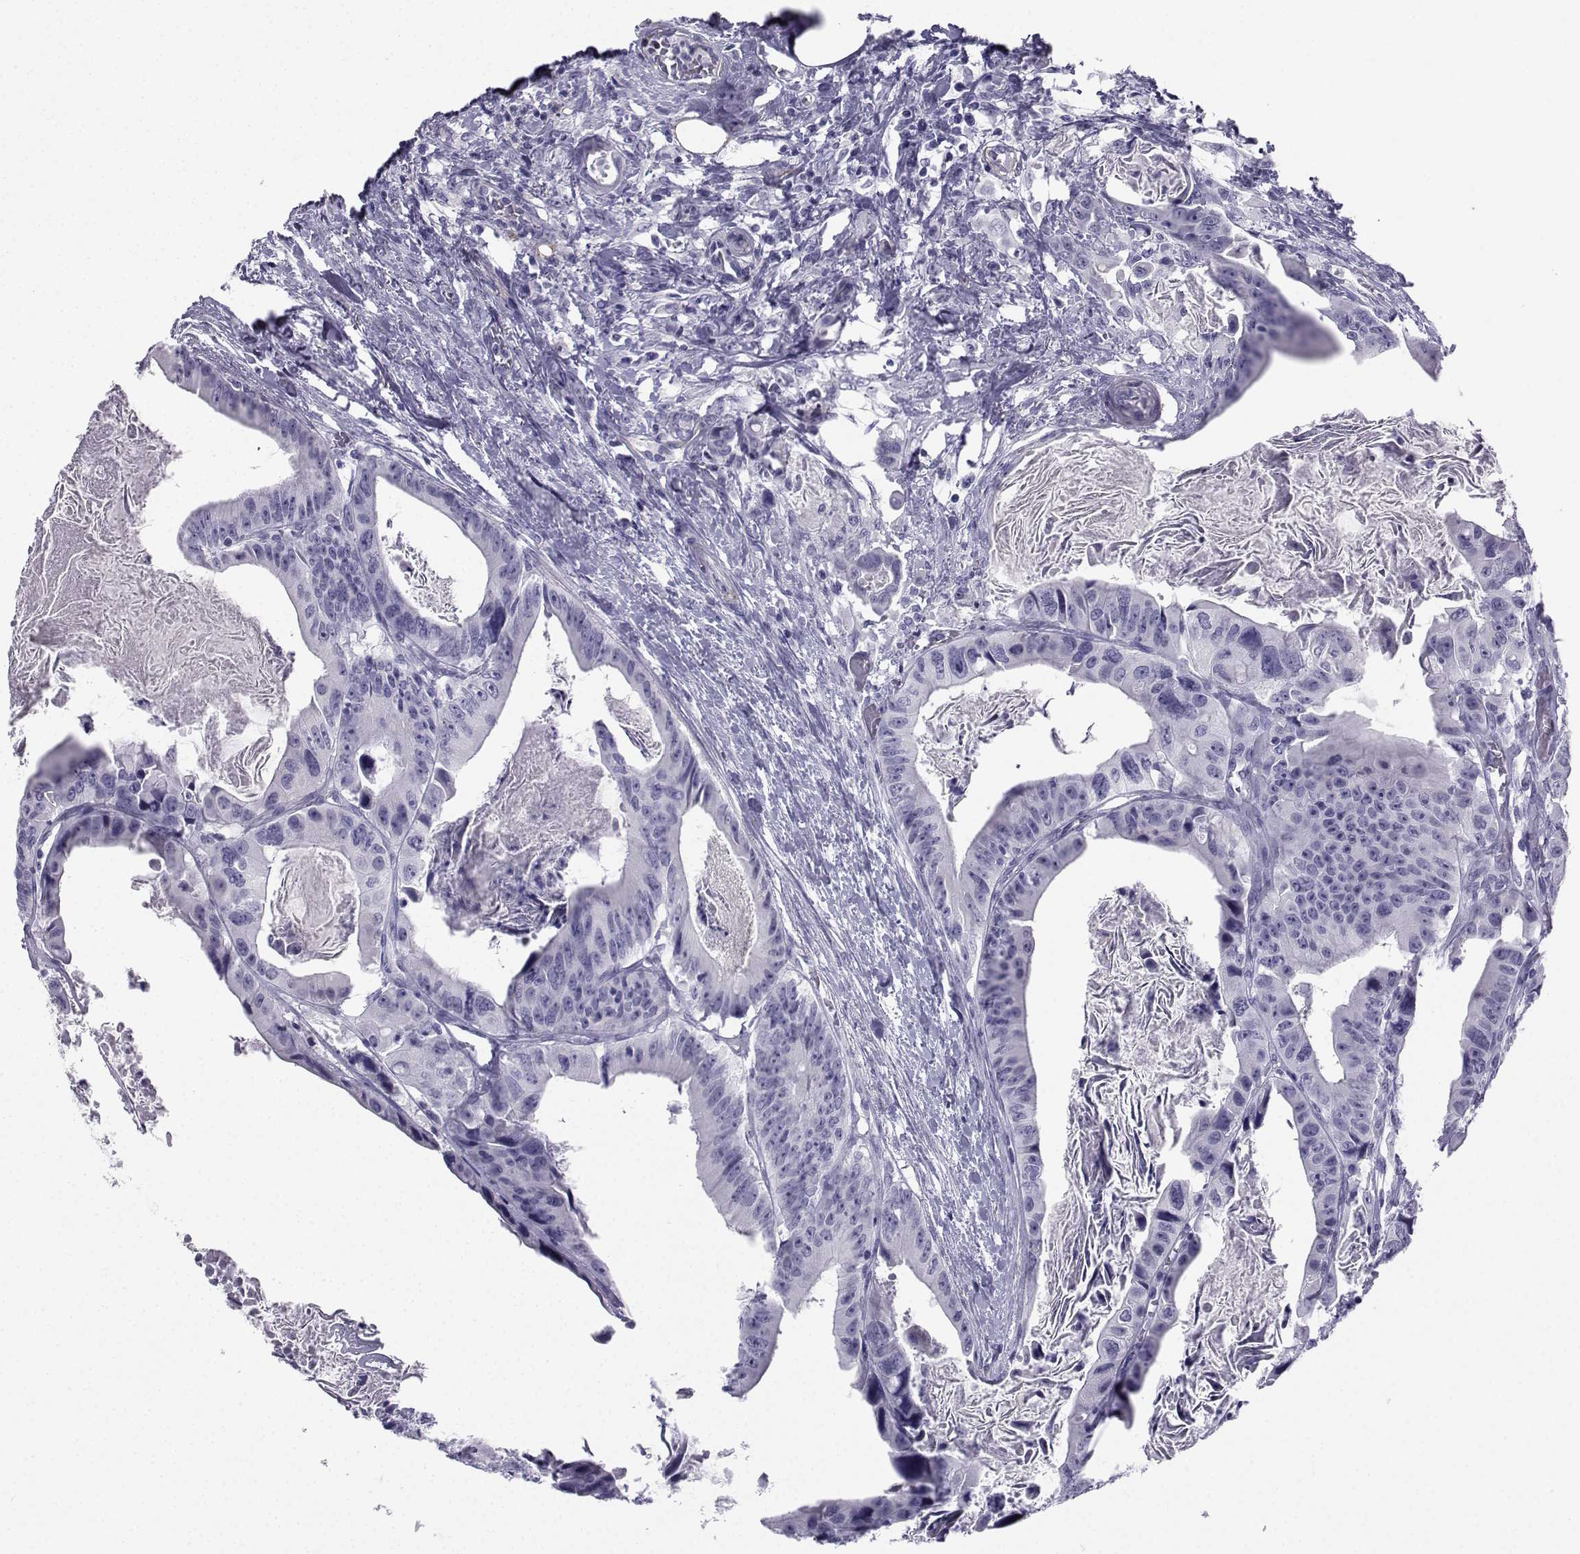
{"staining": {"intensity": "negative", "quantity": "none", "location": "none"}, "tissue": "colorectal cancer", "cell_type": "Tumor cells", "image_type": "cancer", "snomed": [{"axis": "morphology", "description": "Adenocarcinoma, NOS"}, {"axis": "topography", "description": "Rectum"}], "caption": "The IHC photomicrograph has no significant expression in tumor cells of colorectal adenocarcinoma tissue.", "gene": "SPANXD", "patient": {"sex": "male", "age": 64}}